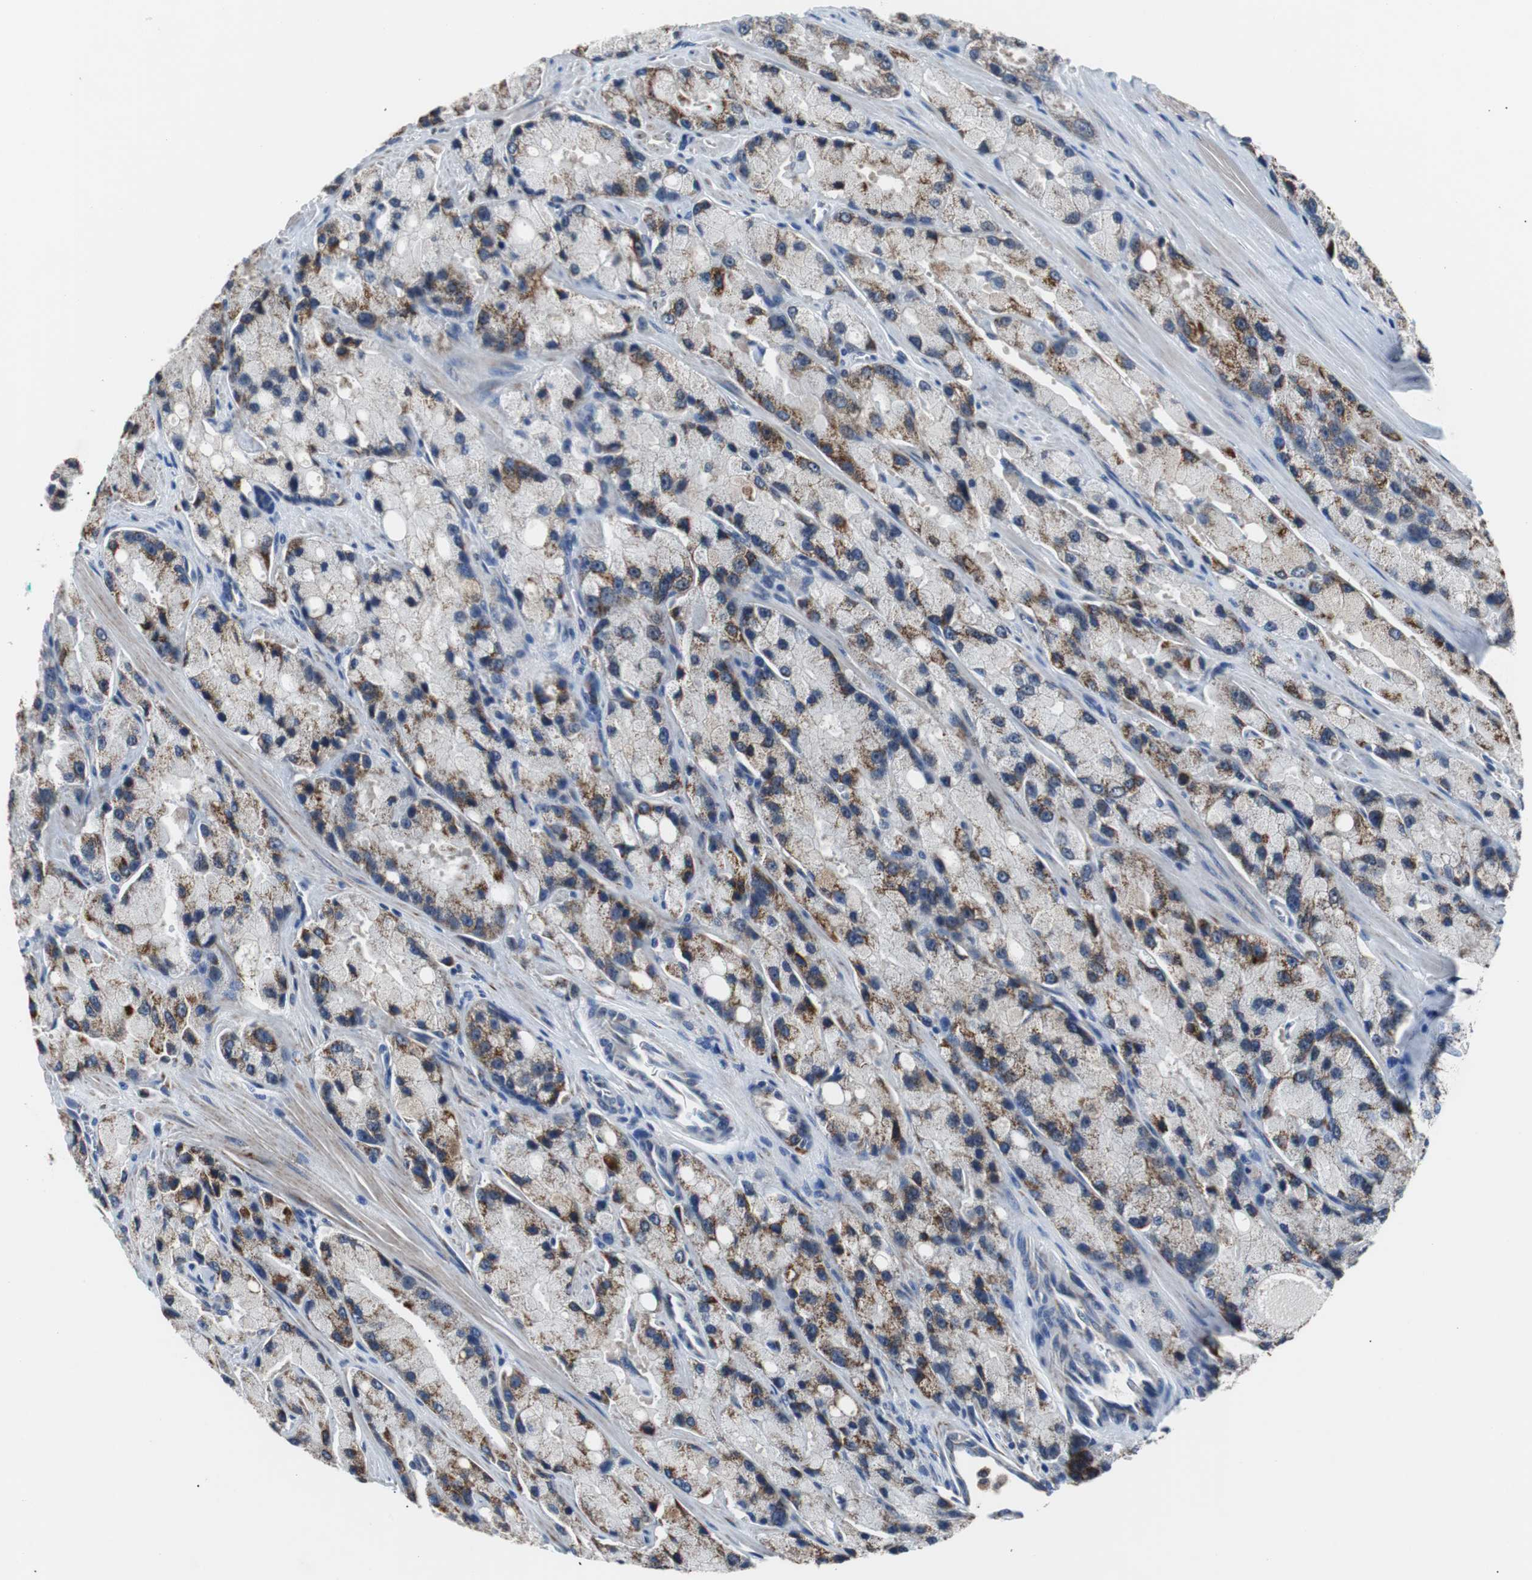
{"staining": {"intensity": "strong", "quantity": "25%-75%", "location": "cytoplasmic/membranous"}, "tissue": "prostate cancer", "cell_type": "Tumor cells", "image_type": "cancer", "snomed": [{"axis": "morphology", "description": "Adenocarcinoma, High grade"}, {"axis": "topography", "description": "Prostate"}], "caption": "This photomicrograph exhibits immunohistochemistry staining of high-grade adenocarcinoma (prostate), with high strong cytoplasmic/membranous expression in about 25%-75% of tumor cells.", "gene": "PITRM1", "patient": {"sex": "male", "age": 58}}